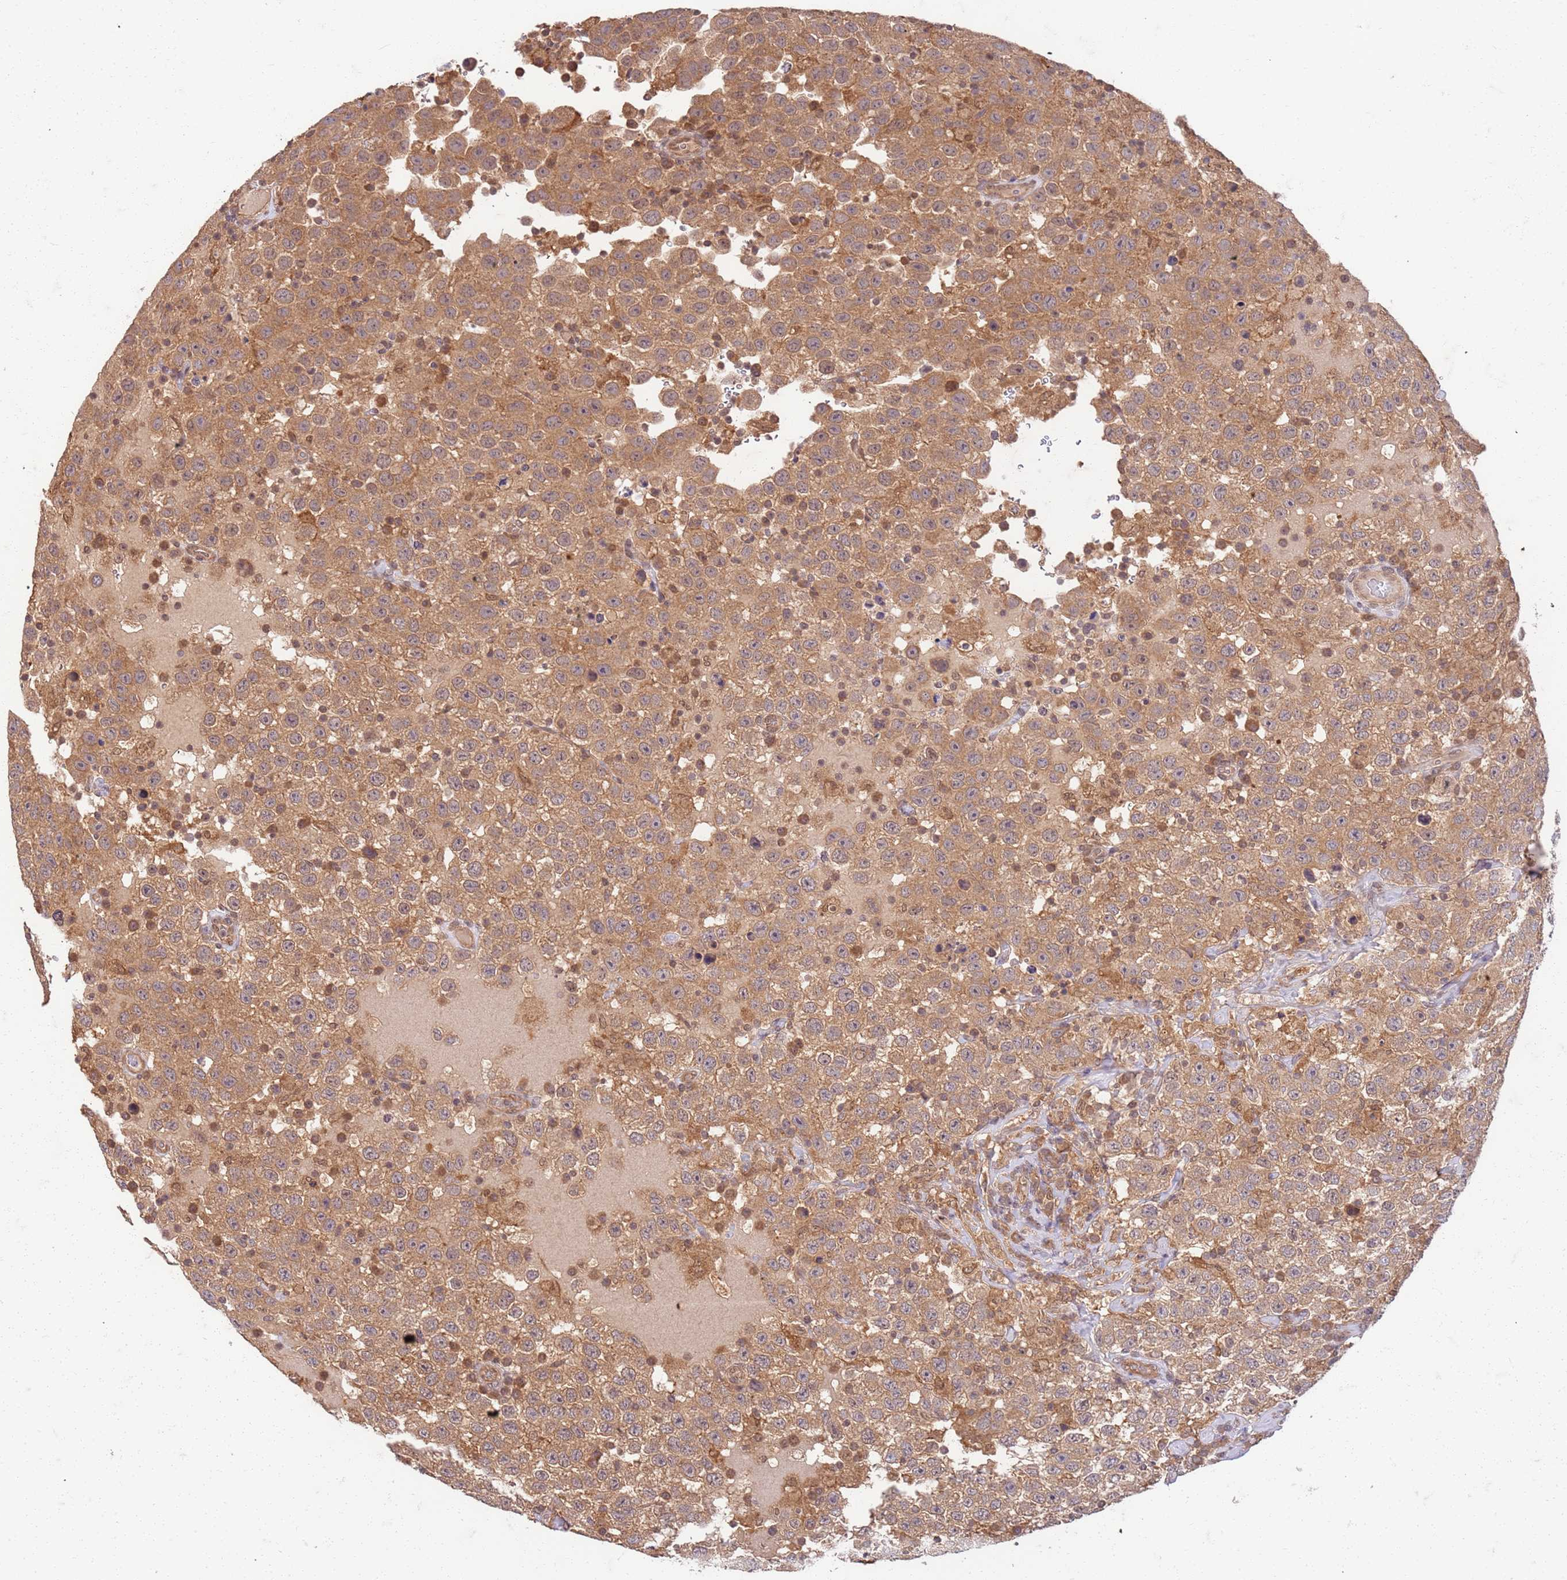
{"staining": {"intensity": "moderate", "quantity": ">75%", "location": "cytoplasmic/membranous"}, "tissue": "testis cancer", "cell_type": "Tumor cells", "image_type": "cancer", "snomed": [{"axis": "morphology", "description": "Seminoma, NOS"}, {"axis": "topography", "description": "Testis"}], "caption": "Seminoma (testis) stained with DAB (3,3'-diaminobenzidine) immunohistochemistry shows medium levels of moderate cytoplasmic/membranous staining in about >75% of tumor cells. The staining was performed using DAB to visualize the protein expression in brown, while the nuclei were stained in blue with hematoxylin (Magnification: 20x).", "gene": "UBE3A", "patient": {"sex": "male", "age": 41}}